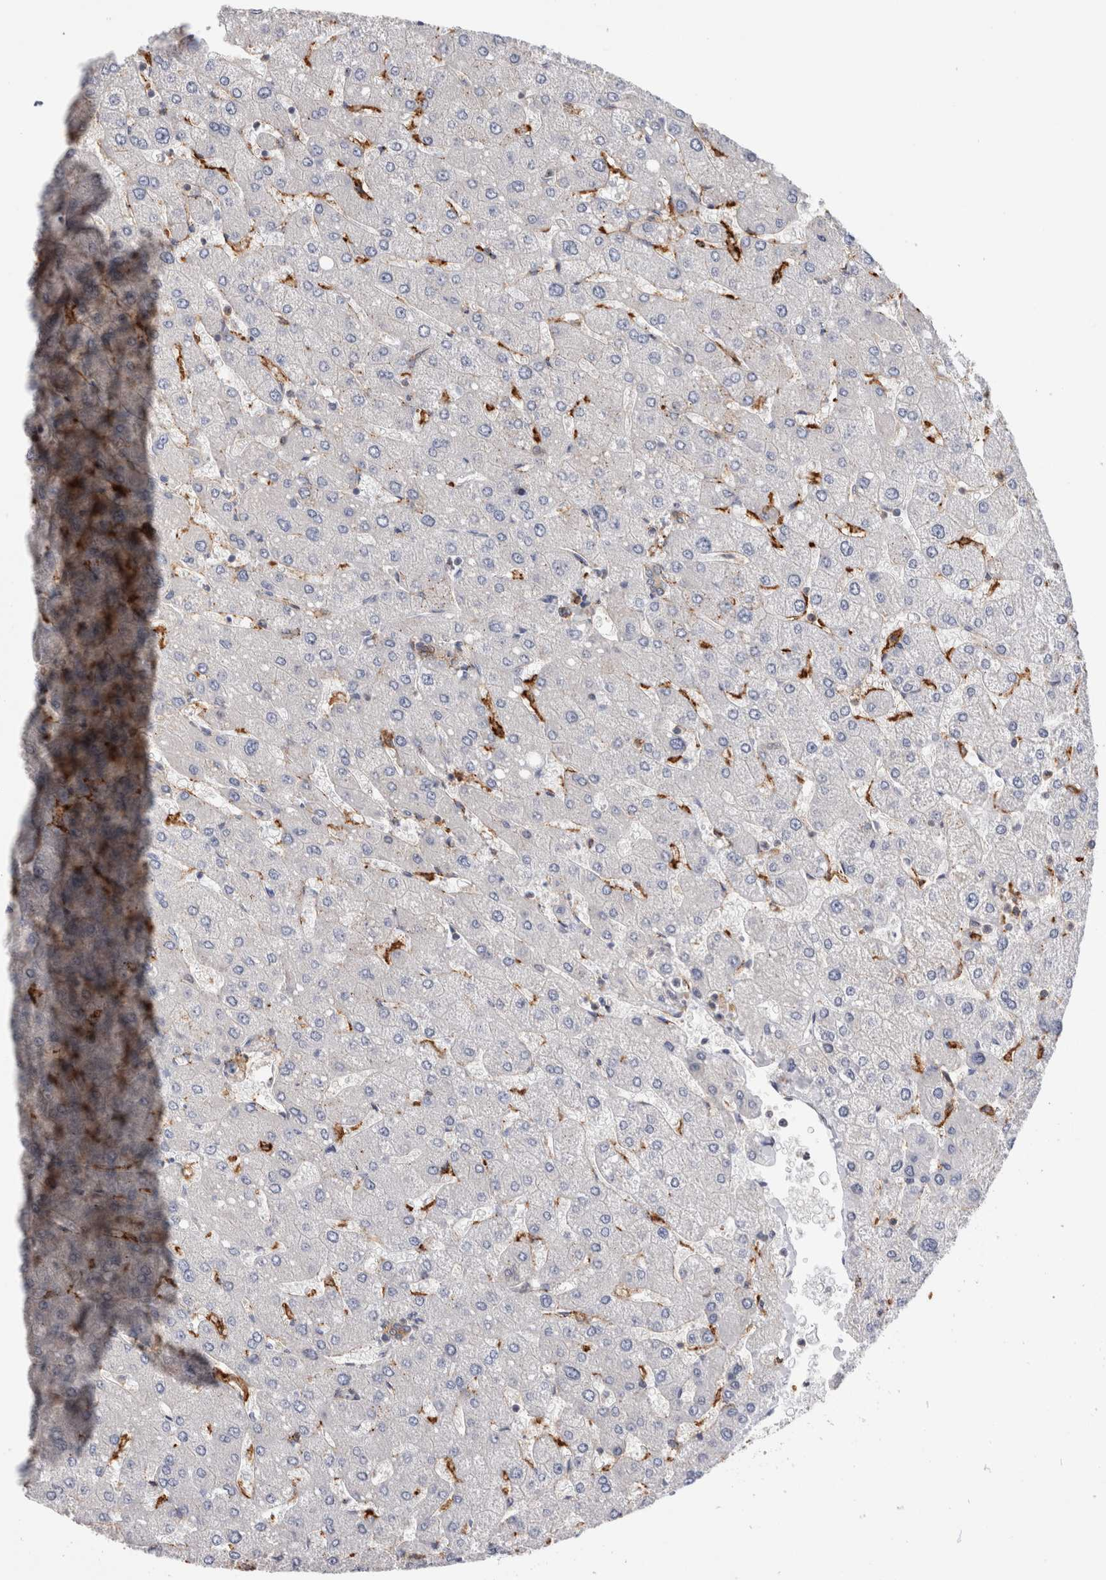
{"staining": {"intensity": "weak", "quantity": ">75%", "location": "cytoplasmic/membranous"}, "tissue": "liver", "cell_type": "Cholangiocytes", "image_type": "normal", "snomed": [{"axis": "morphology", "description": "Normal tissue, NOS"}, {"axis": "topography", "description": "Liver"}], "caption": "Normal liver reveals weak cytoplasmic/membranous expression in approximately >75% of cholangiocytes, visualized by immunohistochemistry.", "gene": "CCDC88B", "patient": {"sex": "male", "age": 55}}